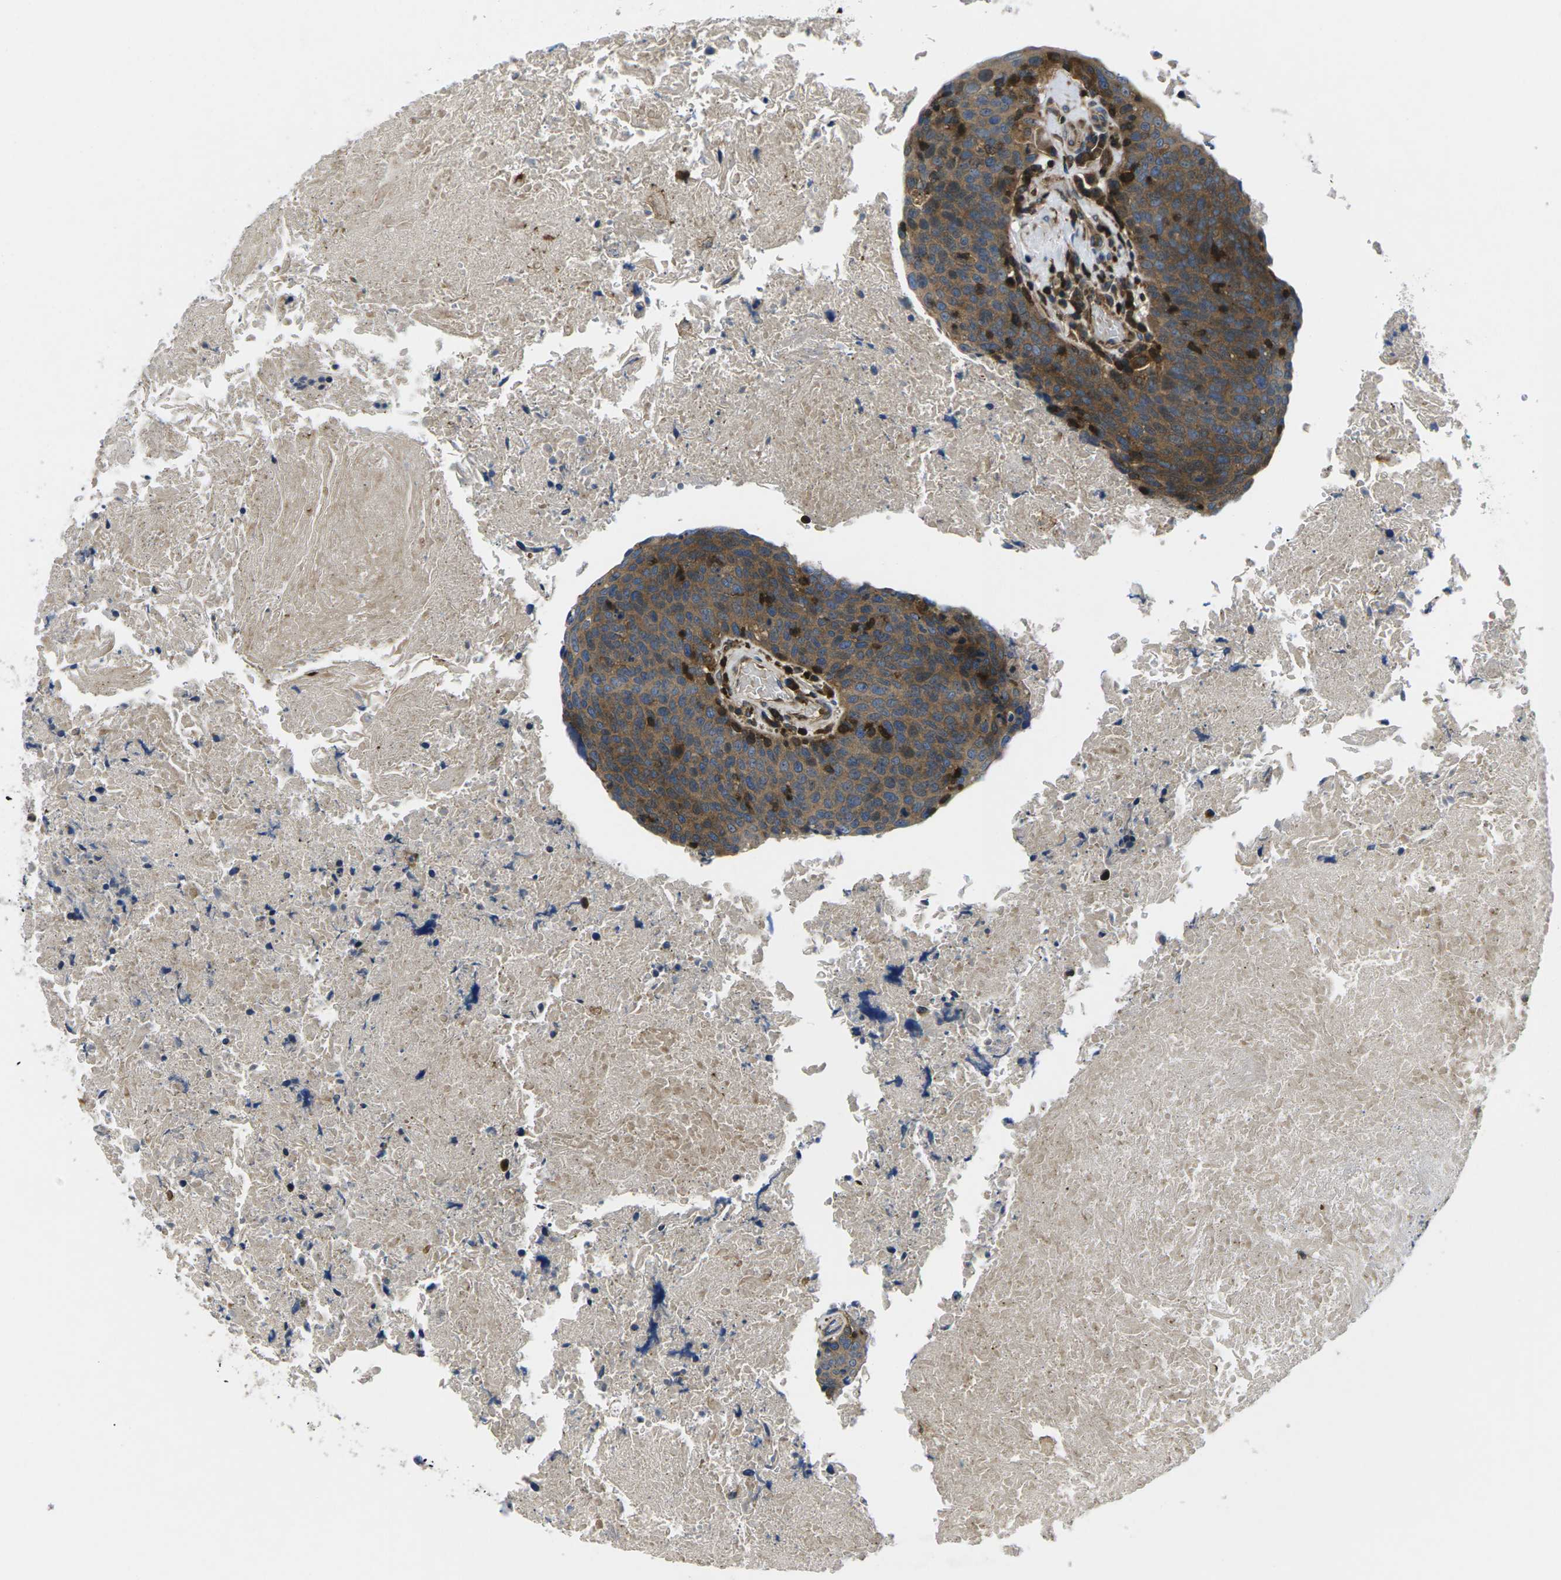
{"staining": {"intensity": "moderate", "quantity": ">75%", "location": "cytoplasmic/membranous"}, "tissue": "head and neck cancer", "cell_type": "Tumor cells", "image_type": "cancer", "snomed": [{"axis": "morphology", "description": "Squamous cell carcinoma, NOS"}, {"axis": "morphology", "description": "Squamous cell carcinoma, metastatic, NOS"}, {"axis": "topography", "description": "Lymph node"}, {"axis": "topography", "description": "Head-Neck"}], "caption": "This is a photomicrograph of IHC staining of squamous cell carcinoma (head and neck), which shows moderate positivity in the cytoplasmic/membranous of tumor cells.", "gene": "PLCE1", "patient": {"sex": "male", "age": 62}}